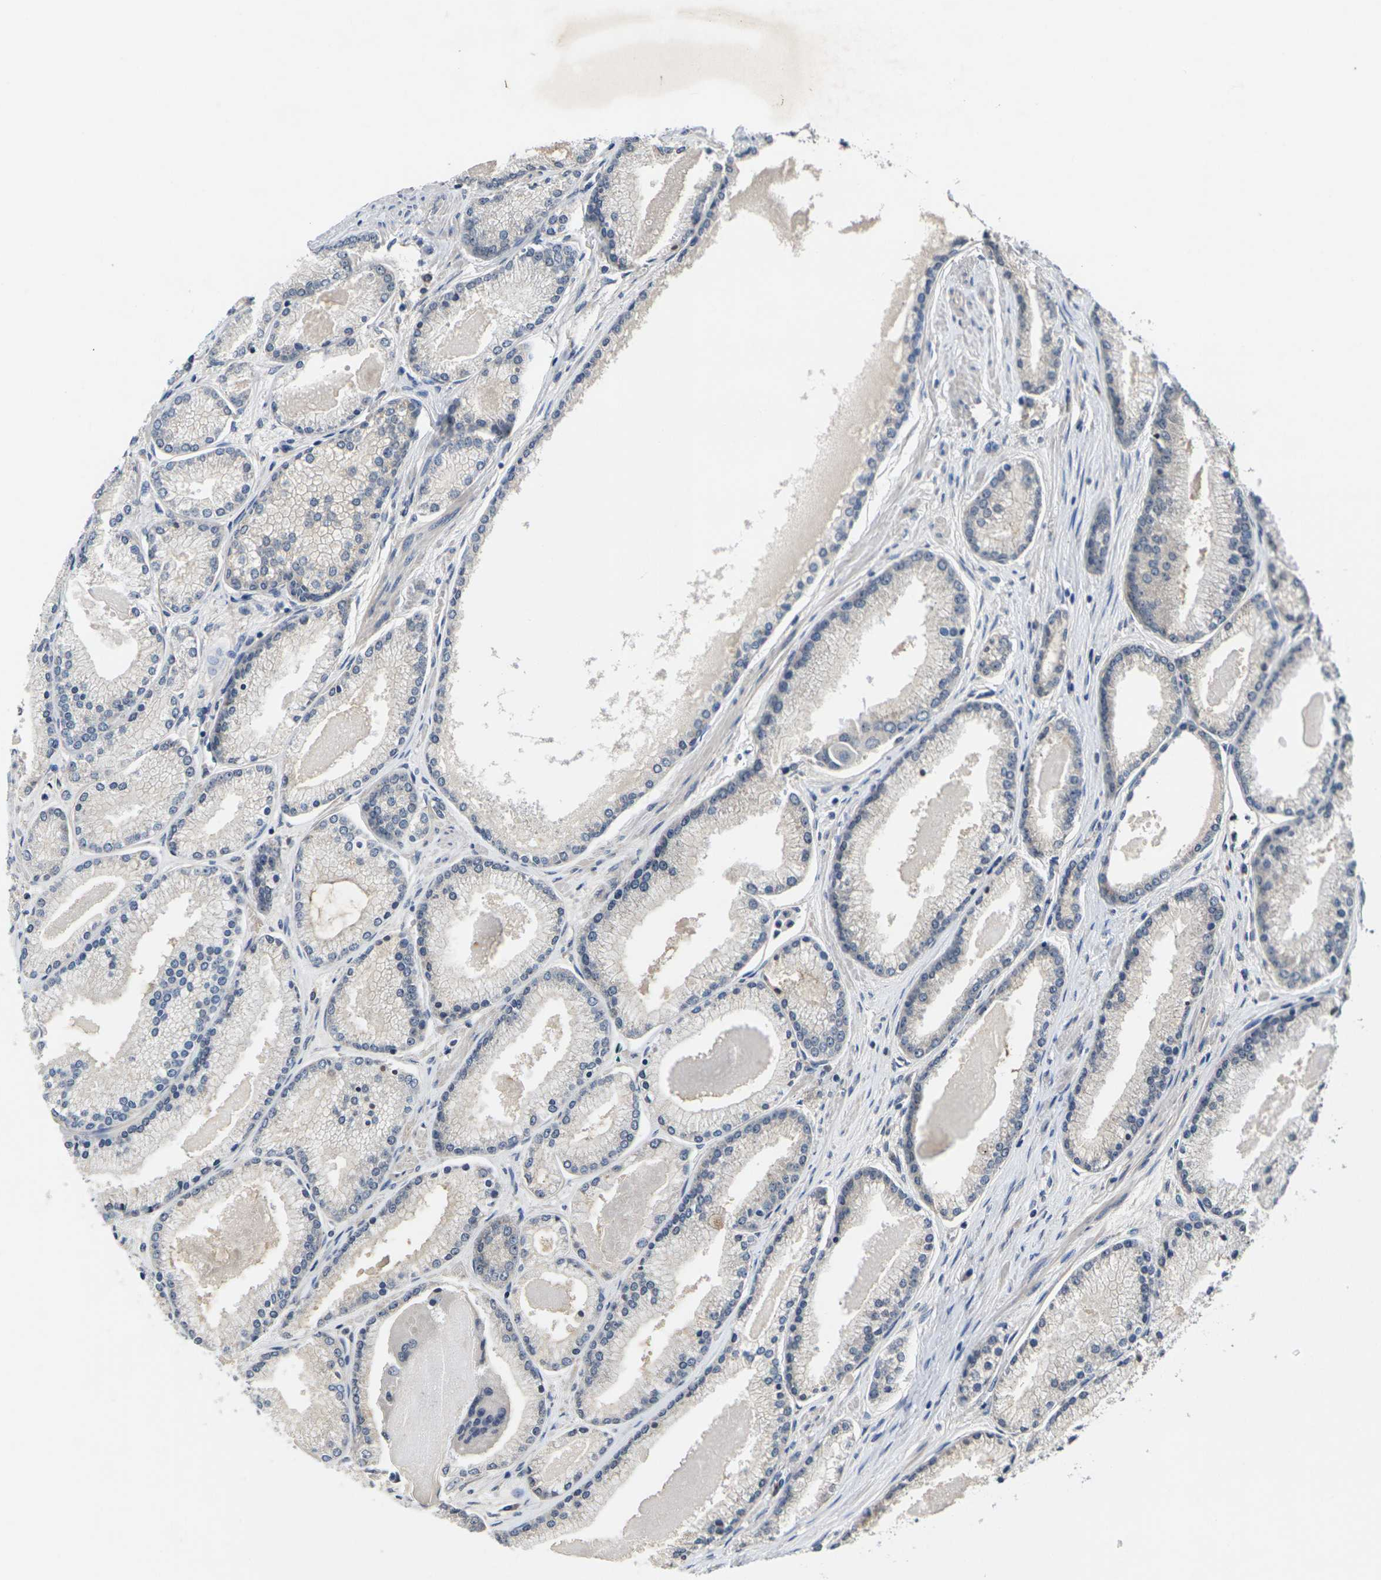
{"staining": {"intensity": "negative", "quantity": "none", "location": "none"}, "tissue": "prostate cancer", "cell_type": "Tumor cells", "image_type": "cancer", "snomed": [{"axis": "morphology", "description": "Adenocarcinoma, High grade"}, {"axis": "topography", "description": "Prostate"}], "caption": "Prostate high-grade adenocarcinoma was stained to show a protein in brown. There is no significant positivity in tumor cells.", "gene": "SLC2A2", "patient": {"sex": "male", "age": 61}}